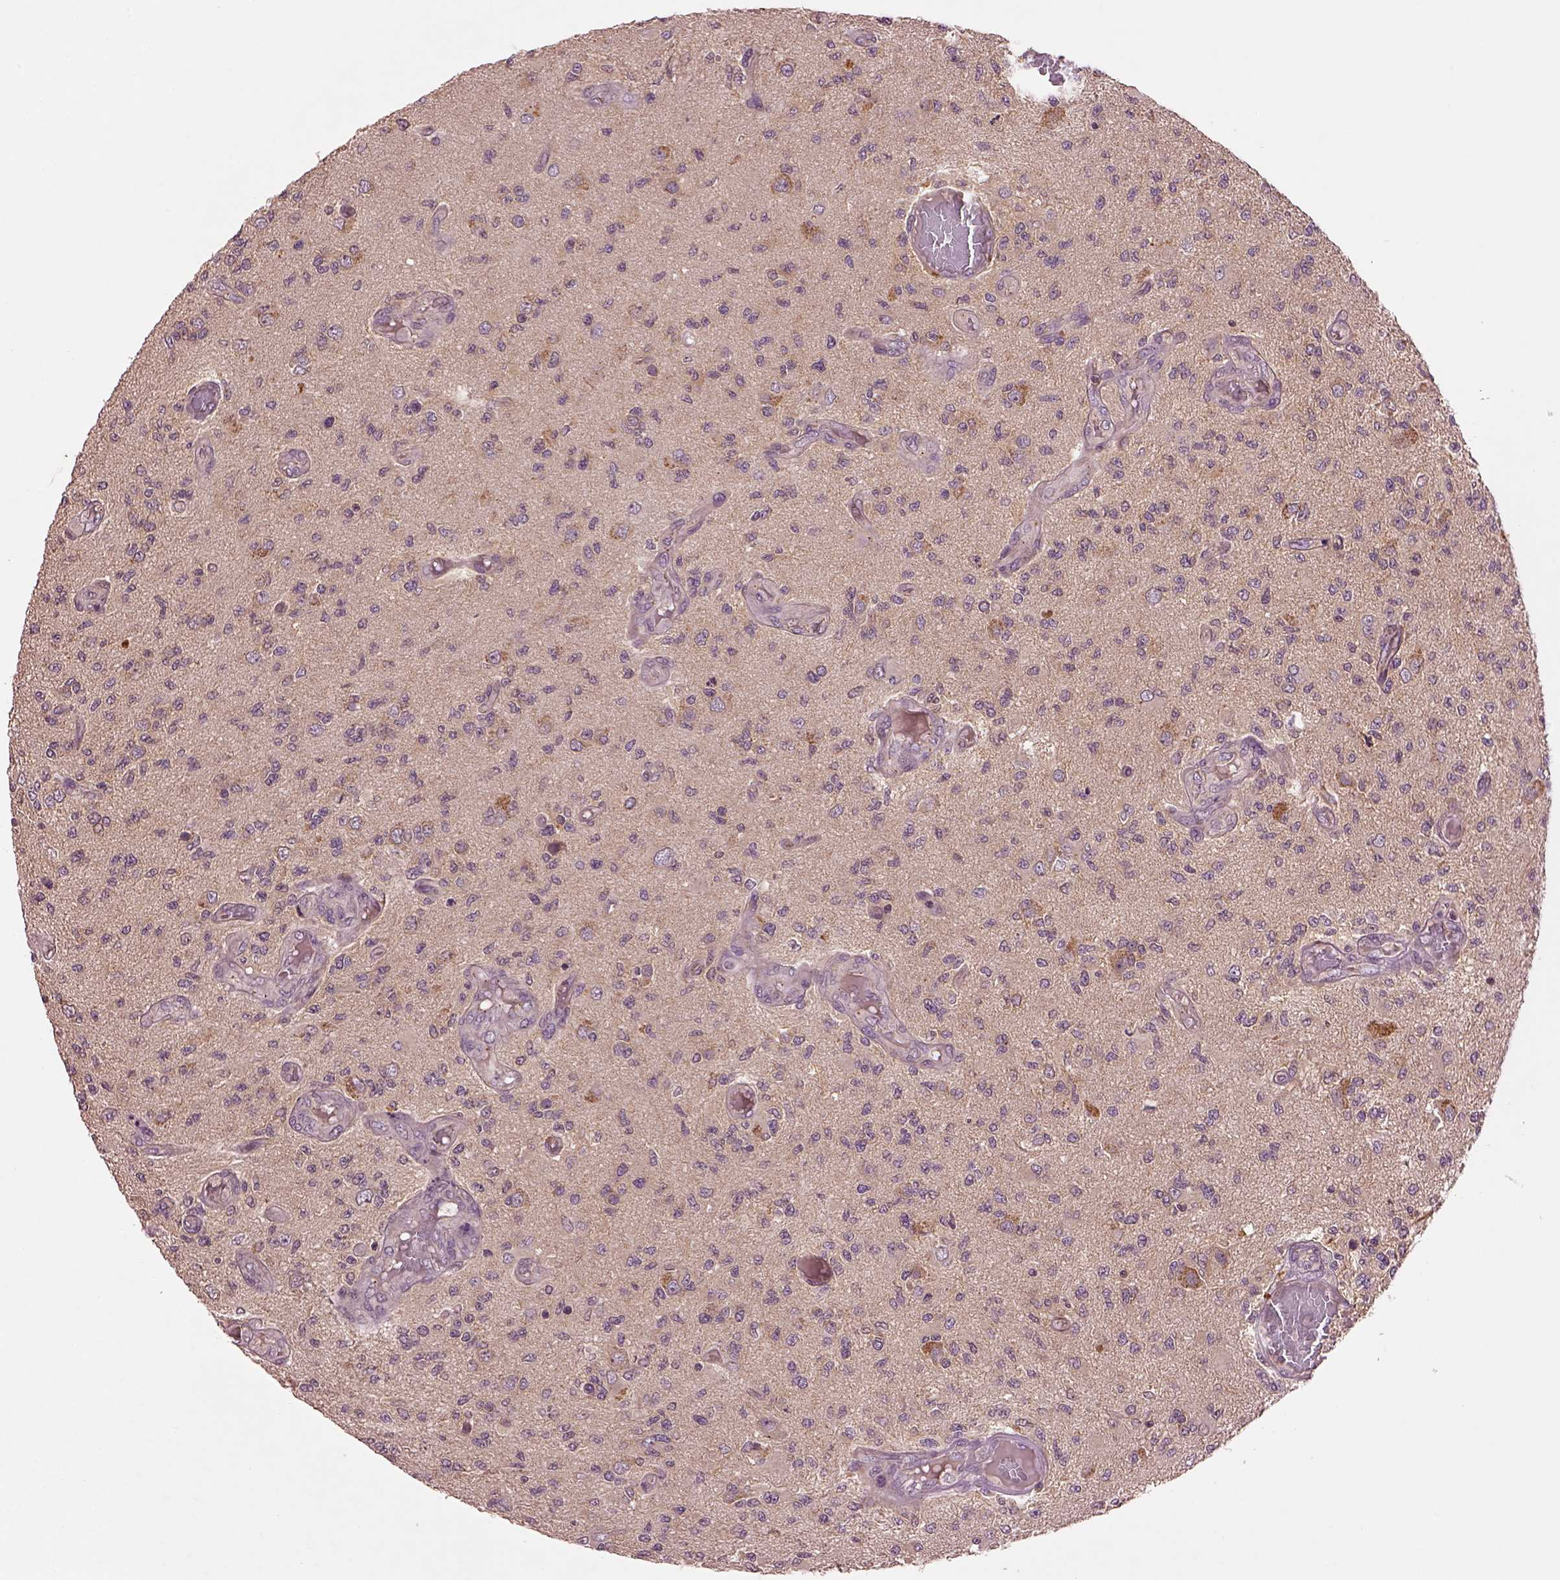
{"staining": {"intensity": "negative", "quantity": "none", "location": "none"}, "tissue": "glioma", "cell_type": "Tumor cells", "image_type": "cancer", "snomed": [{"axis": "morphology", "description": "Glioma, malignant, High grade"}, {"axis": "topography", "description": "Brain"}], "caption": "Photomicrograph shows no significant protein expression in tumor cells of high-grade glioma (malignant).", "gene": "MTHFS", "patient": {"sex": "female", "age": 63}}